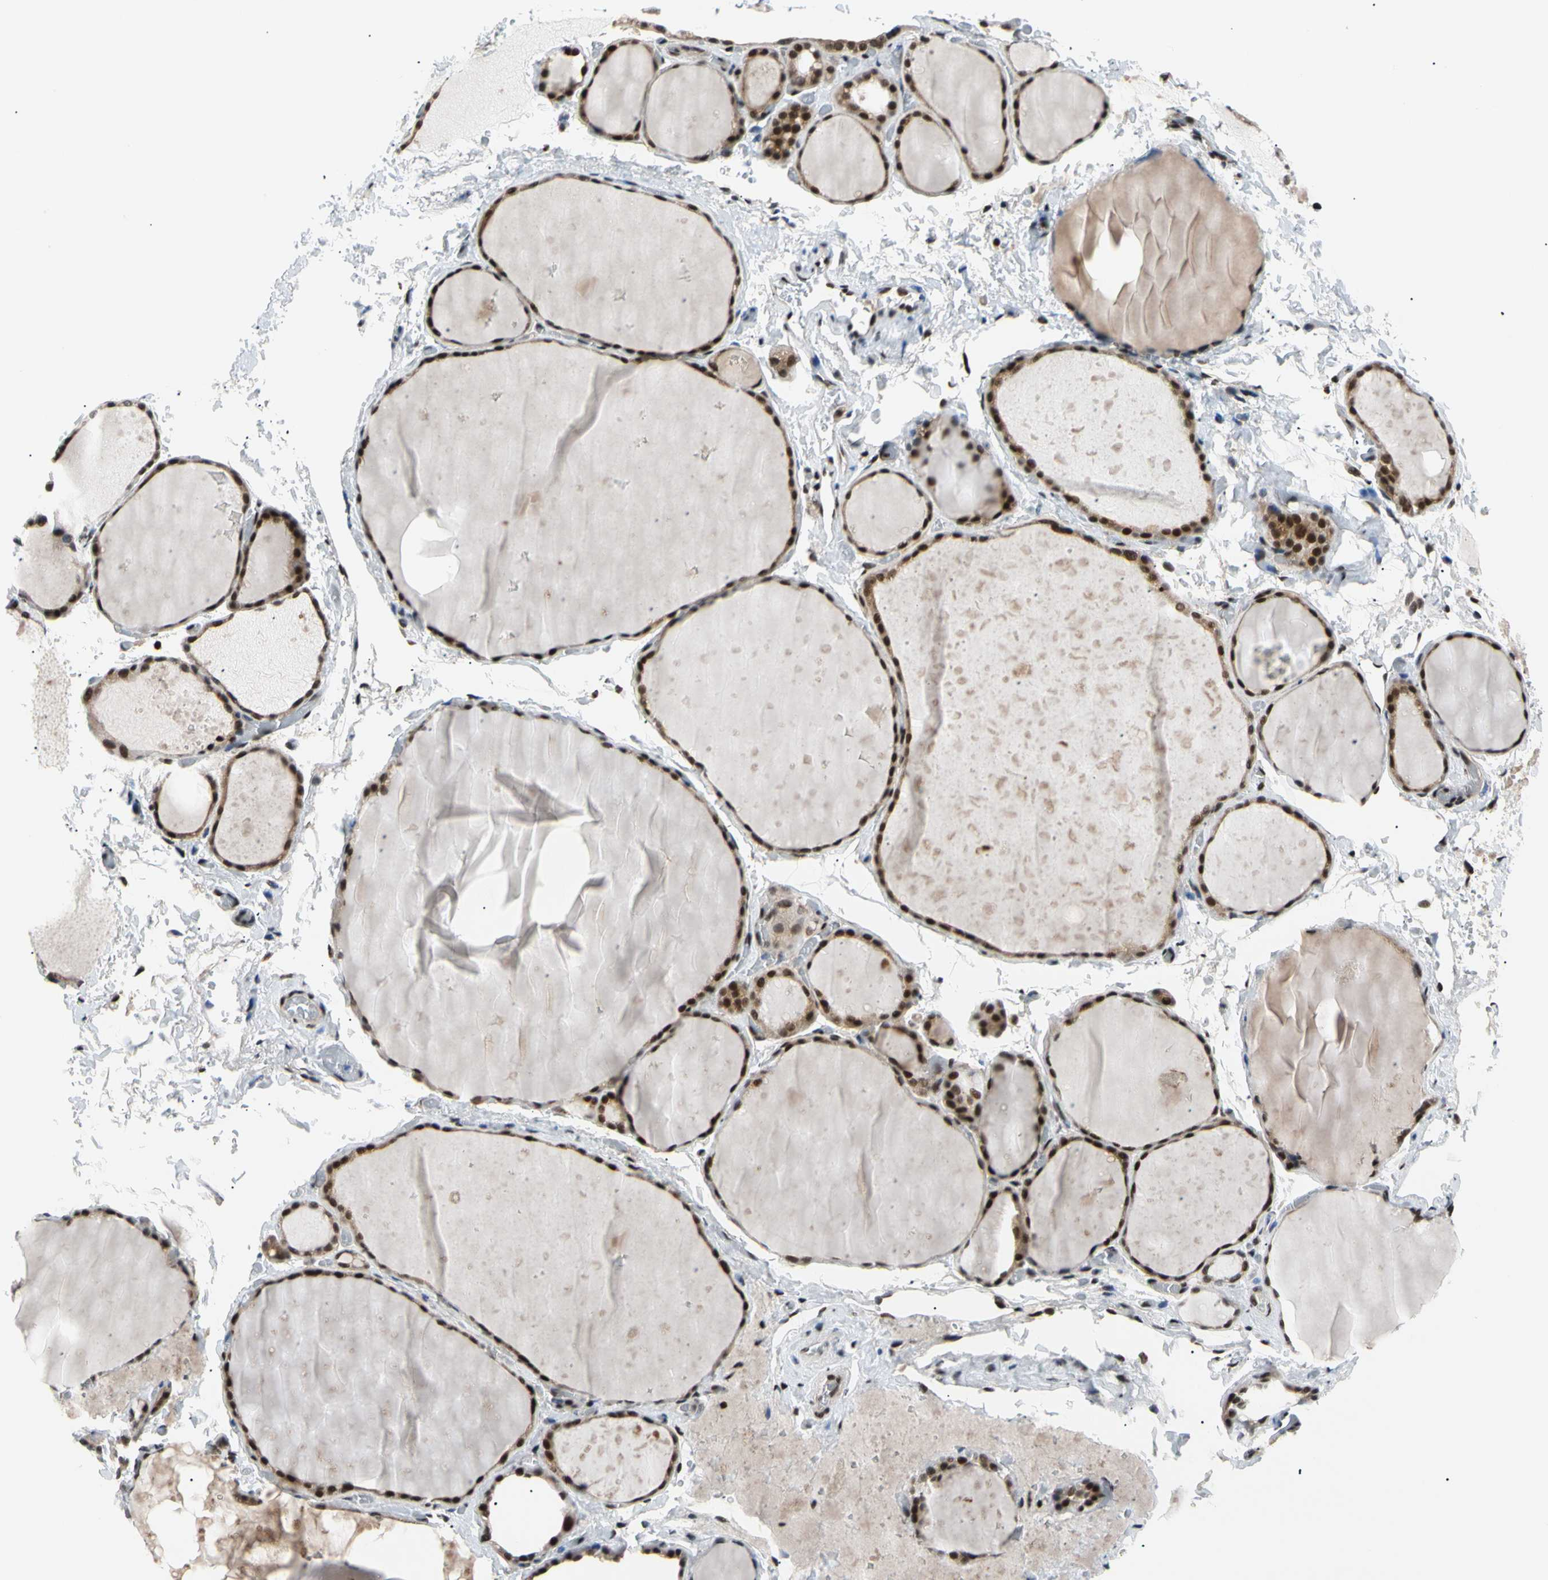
{"staining": {"intensity": "strong", "quantity": ">75%", "location": "nuclear"}, "tissue": "thyroid gland", "cell_type": "Glandular cells", "image_type": "normal", "snomed": [{"axis": "morphology", "description": "Normal tissue, NOS"}, {"axis": "topography", "description": "Thyroid gland"}], "caption": "Immunohistochemistry (IHC) (DAB (3,3'-diaminobenzidine)) staining of benign thyroid gland shows strong nuclear protein staining in about >75% of glandular cells. (Brightfield microscopy of DAB IHC at high magnification).", "gene": "E2F1", "patient": {"sex": "male", "age": 76}}